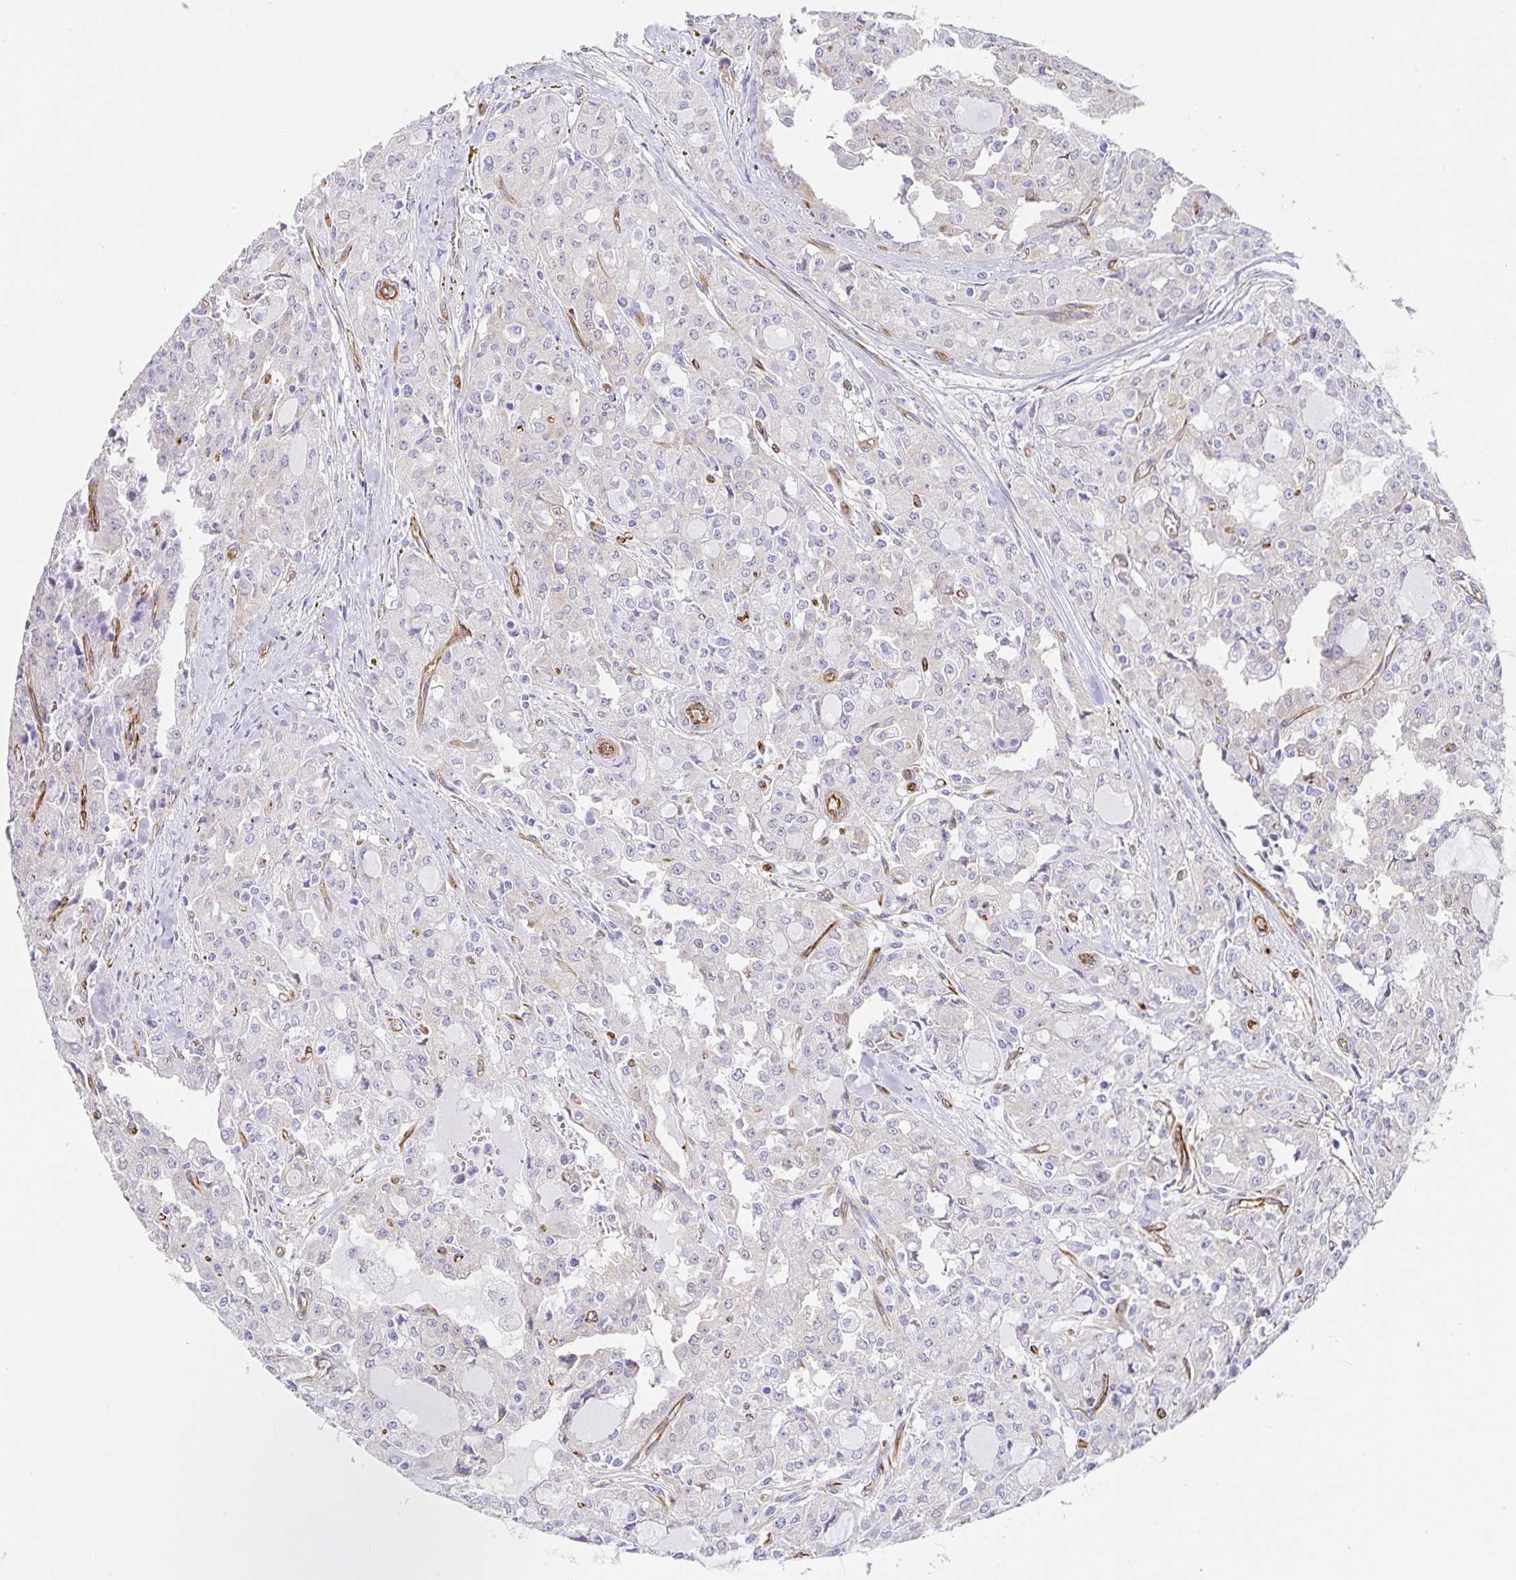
{"staining": {"intensity": "negative", "quantity": "none", "location": "none"}, "tissue": "head and neck cancer", "cell_type": "Tumor cells", "image_type": "cancer", "snomed": [{"axis": "morphology", "description": "Adenocarcinoma, NOS"}, {"axis": "topography", "description": "Head-Neck"}], "caption": "IHC photomicrograph of neoplastic tissue: human head and neck cancer stained with DAB (3,3'-diaminobenzidine) shows no significant protein staining in tumor cells. (Brightfield microscopy of DAB (3,3'-diaminobenzidine) immunohistochemistry (IHC) at high magnification).", "gene": "DOCK1", "patient": {"sex": "male", "age": 64}}